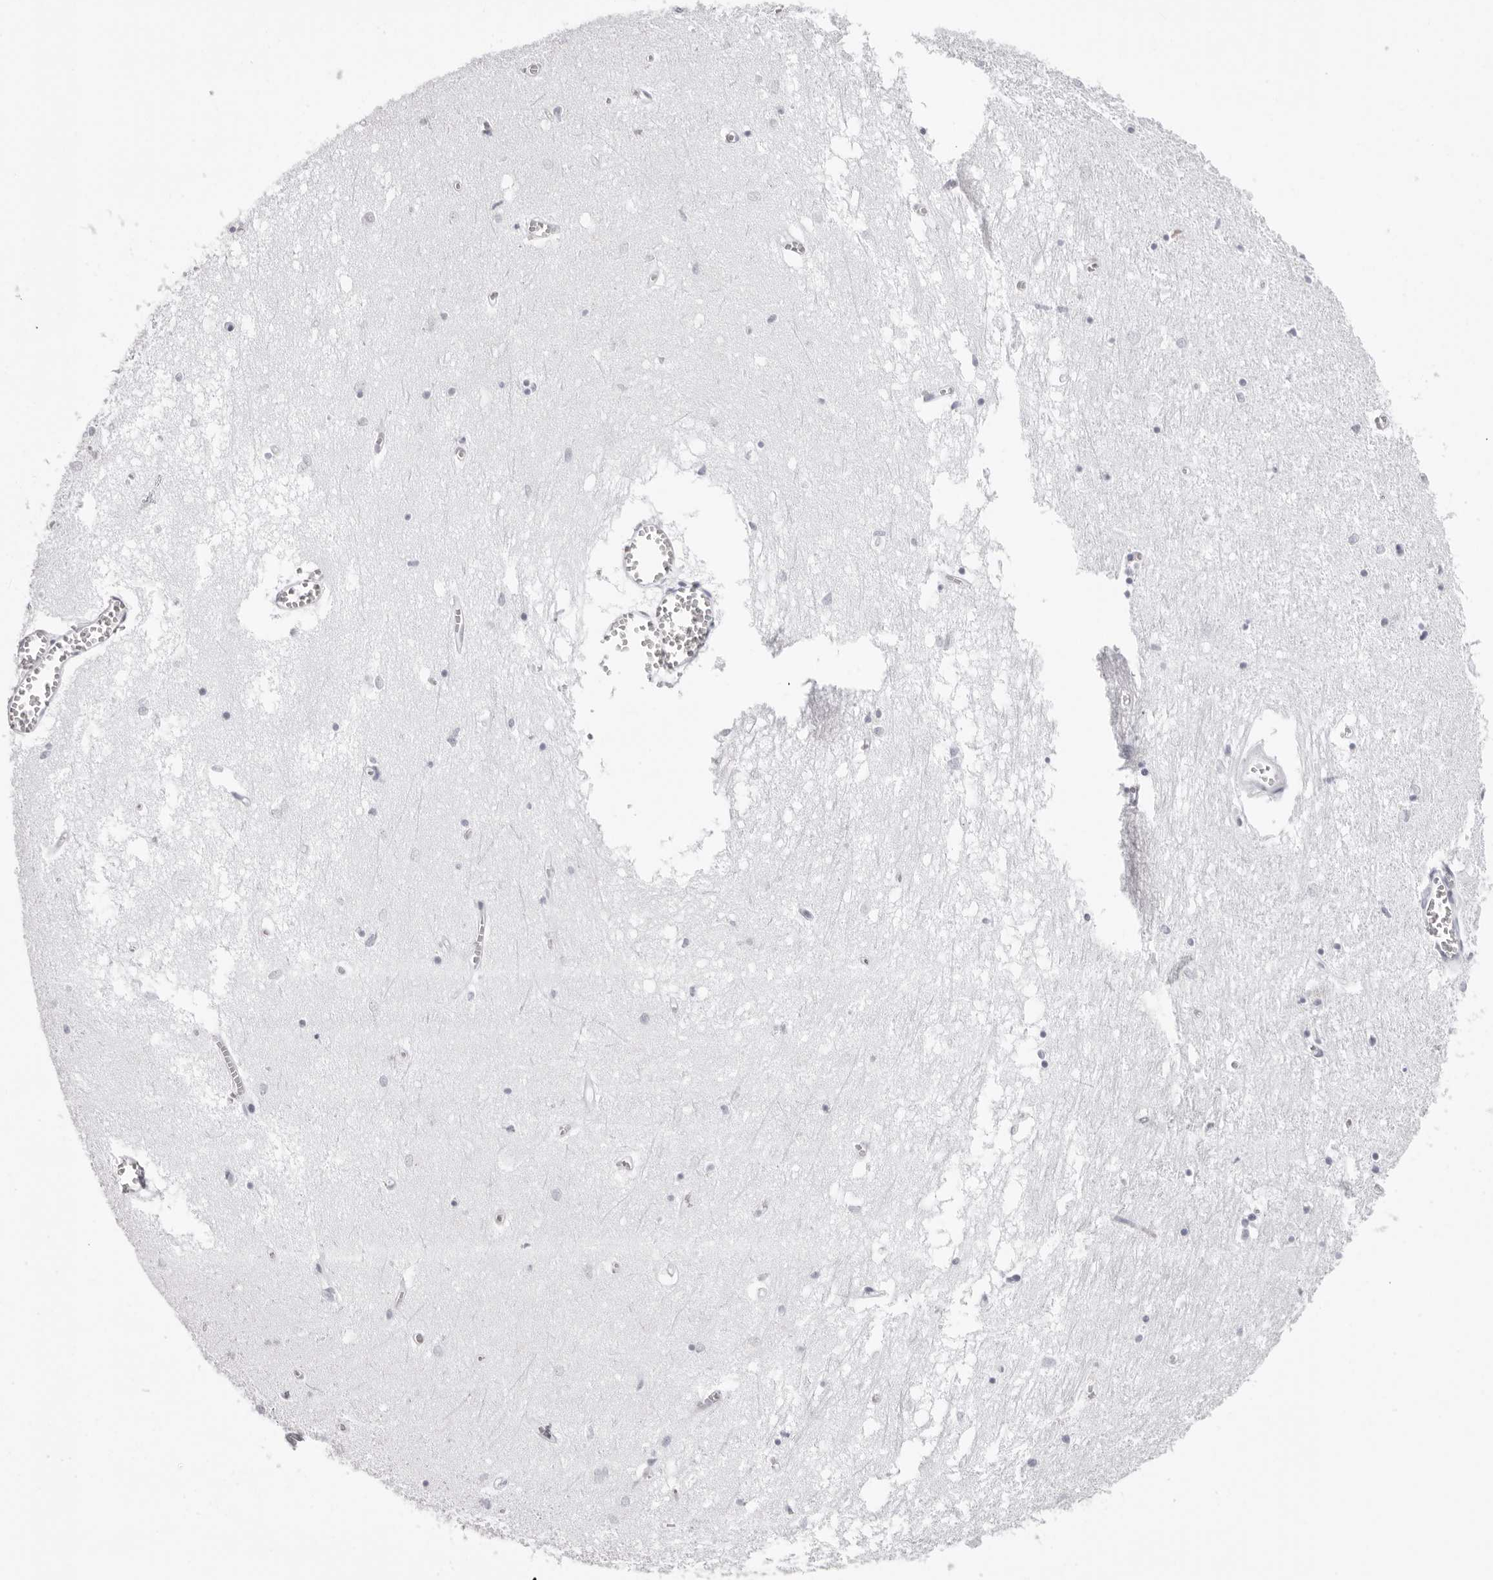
{"staining": {"intensity": "negative", "quantity": "none", "location": "none"}, "tissue": "hippocampus", "cell_type": "Glial cells", "image_type": "normal", "snomed": [{"axis": "morphology", "description": "Normal tissue, NOS"}, {"axis": "topography", "description": "Hippocampus"}], "caption": "This is an immunohistochemistry photomicrograph of unremarkable human hippocampus. There is no positivity in glial cells.", "gene": "RHO", "patient": {"sex": "male", "age": 70}}